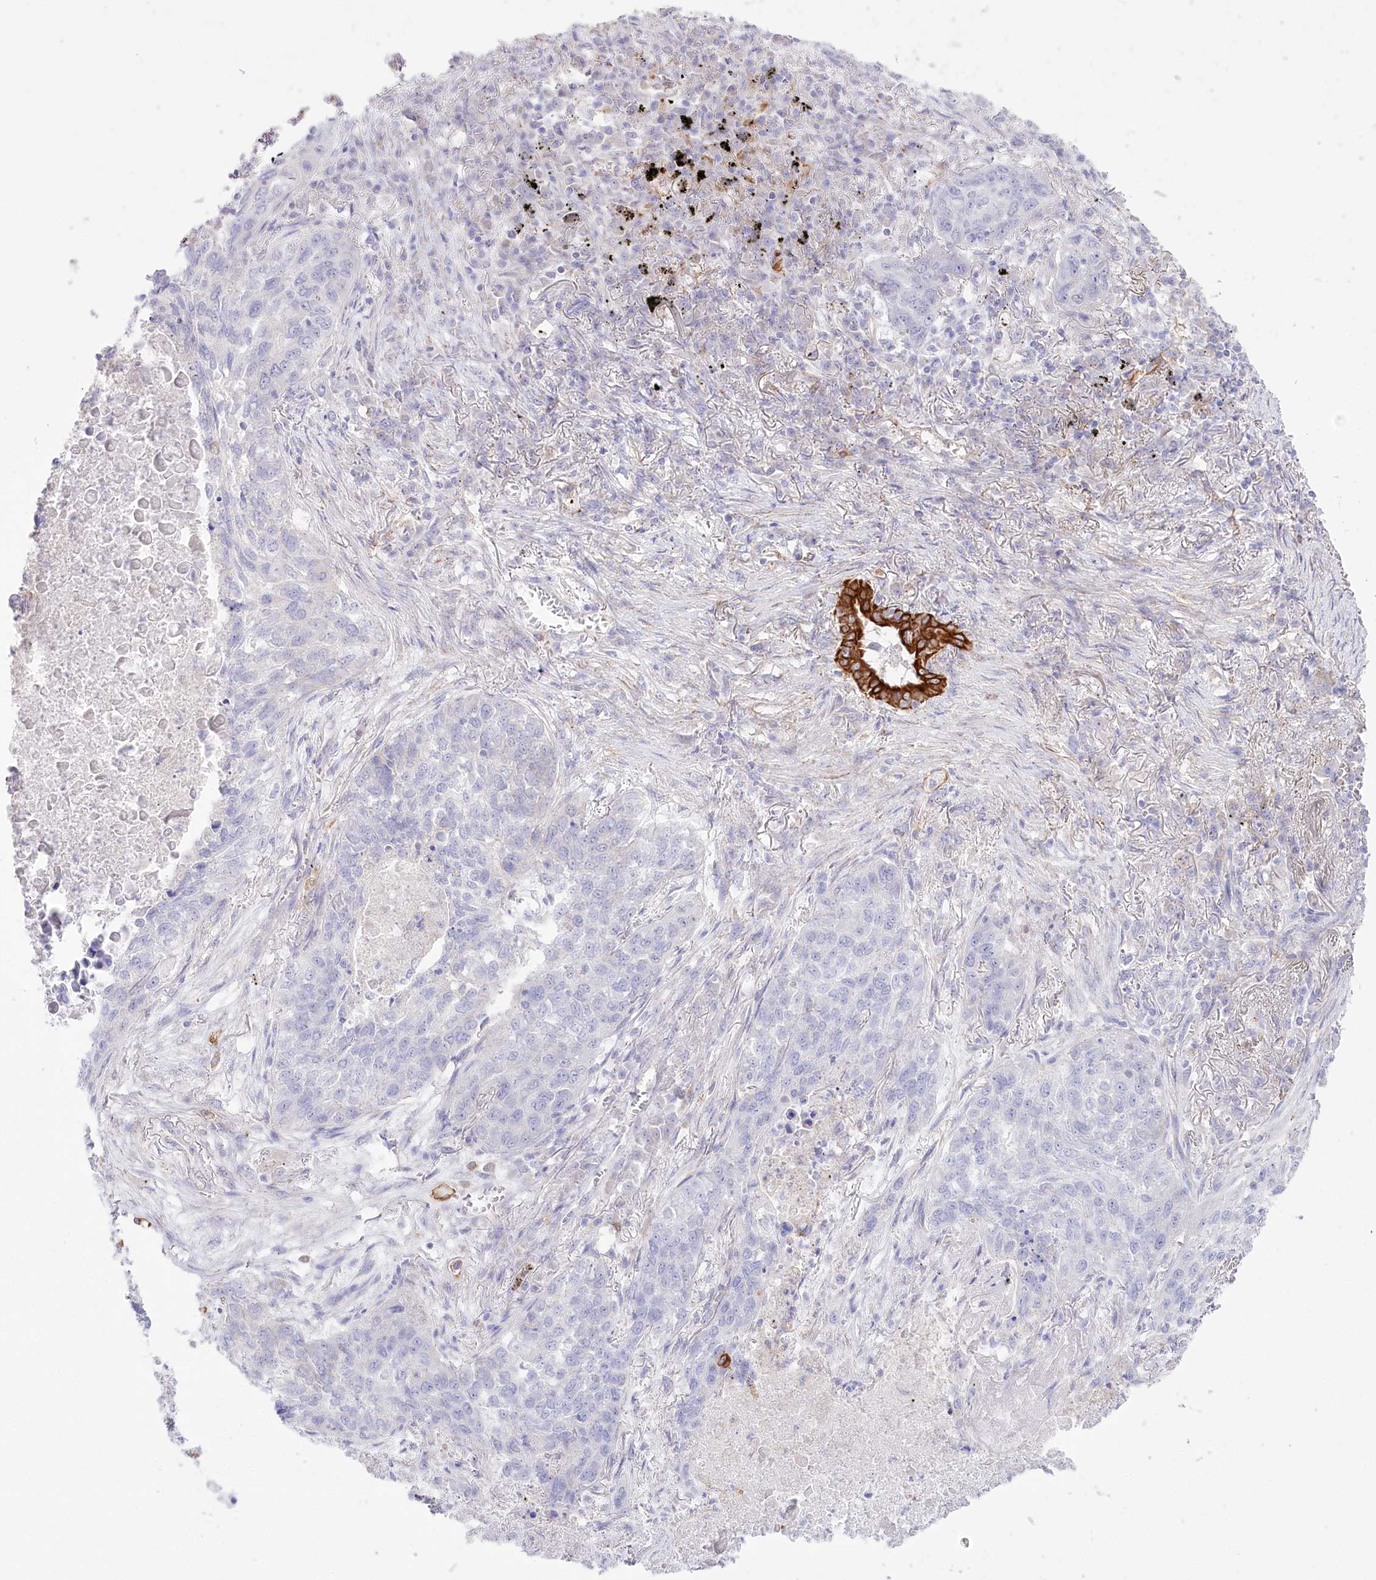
{"staining": {"intensity": "negative", "quantity": "none", "location": "none"}, "tissue": "lung cancer", "cell_type": "Tumor cells", "image_type": "cancer", "snomed": [{"axis": "morphology", "description": "Squamous cell carcinoma, NOS"}, {"axis": "topography", "description": "Lung"}], "caption": "Immunohistochemical staining of lung cancer (squamous cell carcinoma) shows no significant staining in tumor cells.", "gene": "SLC39A10", "patient": {"sex": "female", "age": 63}}